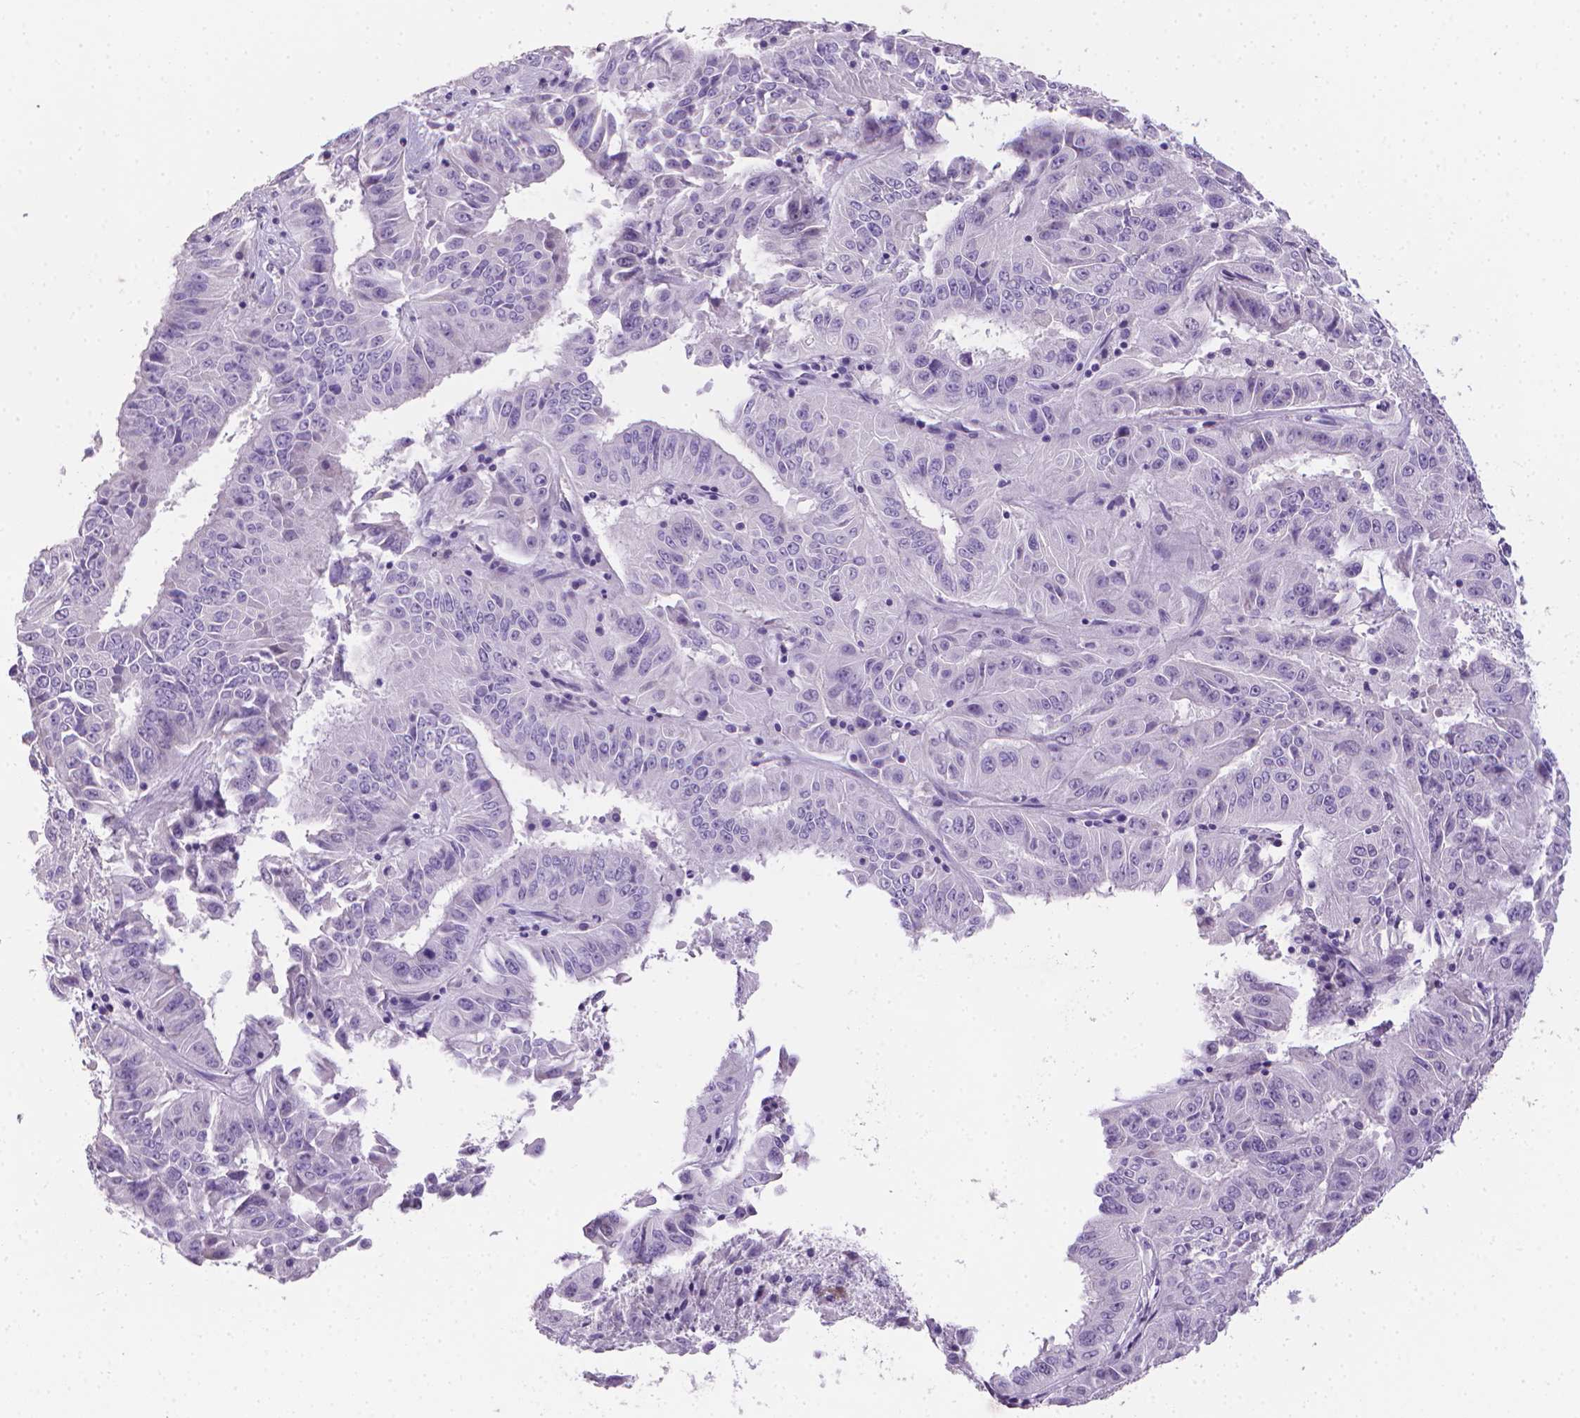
{"staining": {"intensity": "negative", "quantity": "none", "location": "none"}, "tissue": "pancreatic cancer", "cell_type": "Tumor cells", "image_type": "cancer", "snomed": [{"axis": "morphology", "description": "Adenocarcinoma, NOS"}, {"axis": "topography", "description": "Pancreas"}], "caption": "This is an immunohistochemistry image of pancreatic cancer. There is no expression in tumor cells.", "gene": "XPNPEP2", "patient": {"sex": "male", "age": 63}}